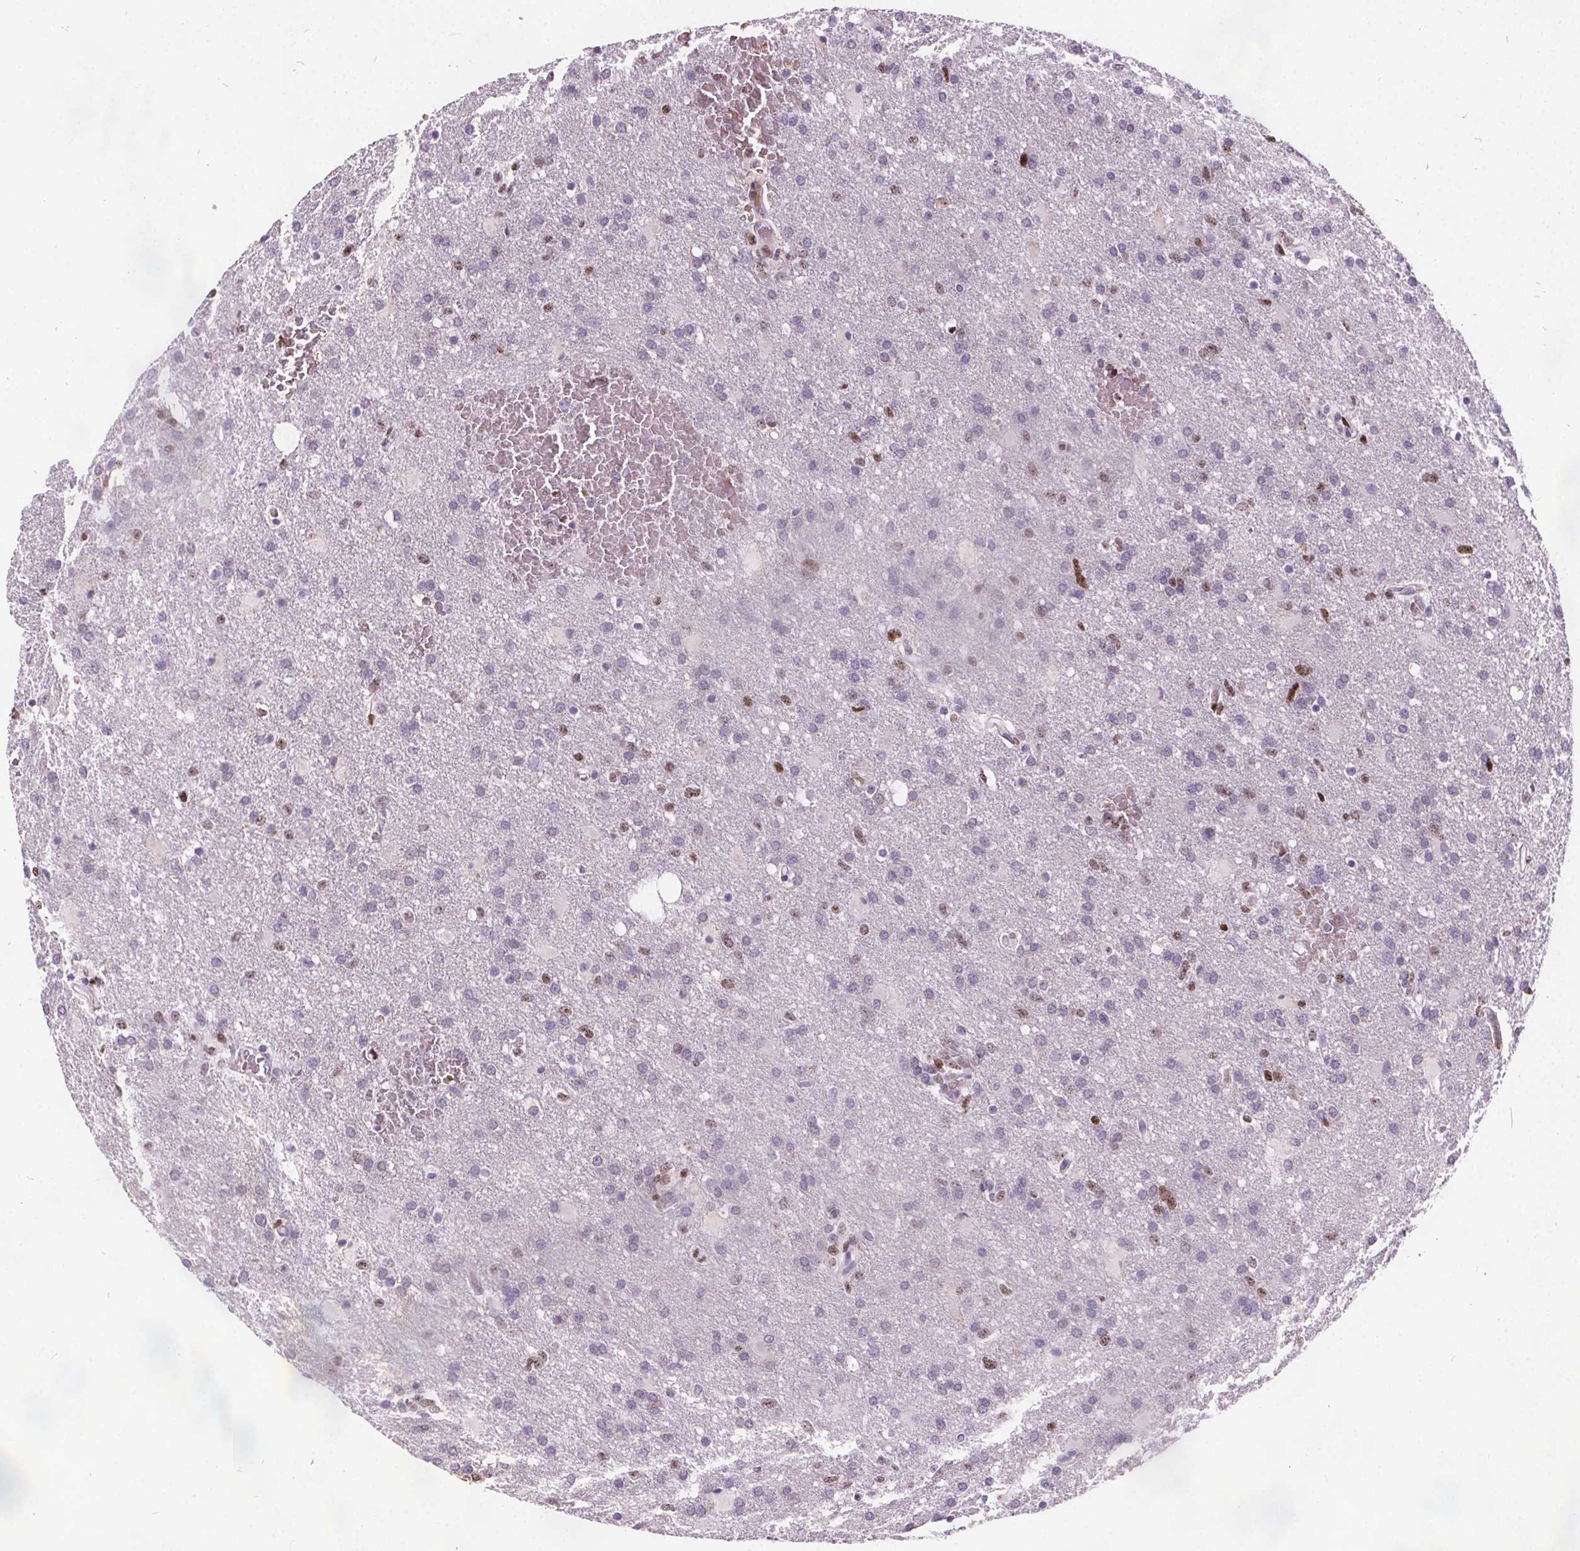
{"staining": {"intensity": "negative", "quantity": "none", "location": "none"}, "tissue": "glioma", "cell_type": "Tumor cells", "image_type": "cancer", "snomed": [{"axis": "morphology", "description": "Glioma, malignant, High grade"}, {"axis": "topography", "description": "Brain"}], "caption": "The photomicrograph shows no staining of tumor cells in glioma.", "gene": "ISLR2", "patient": {"sex": "male", "age": 68}}